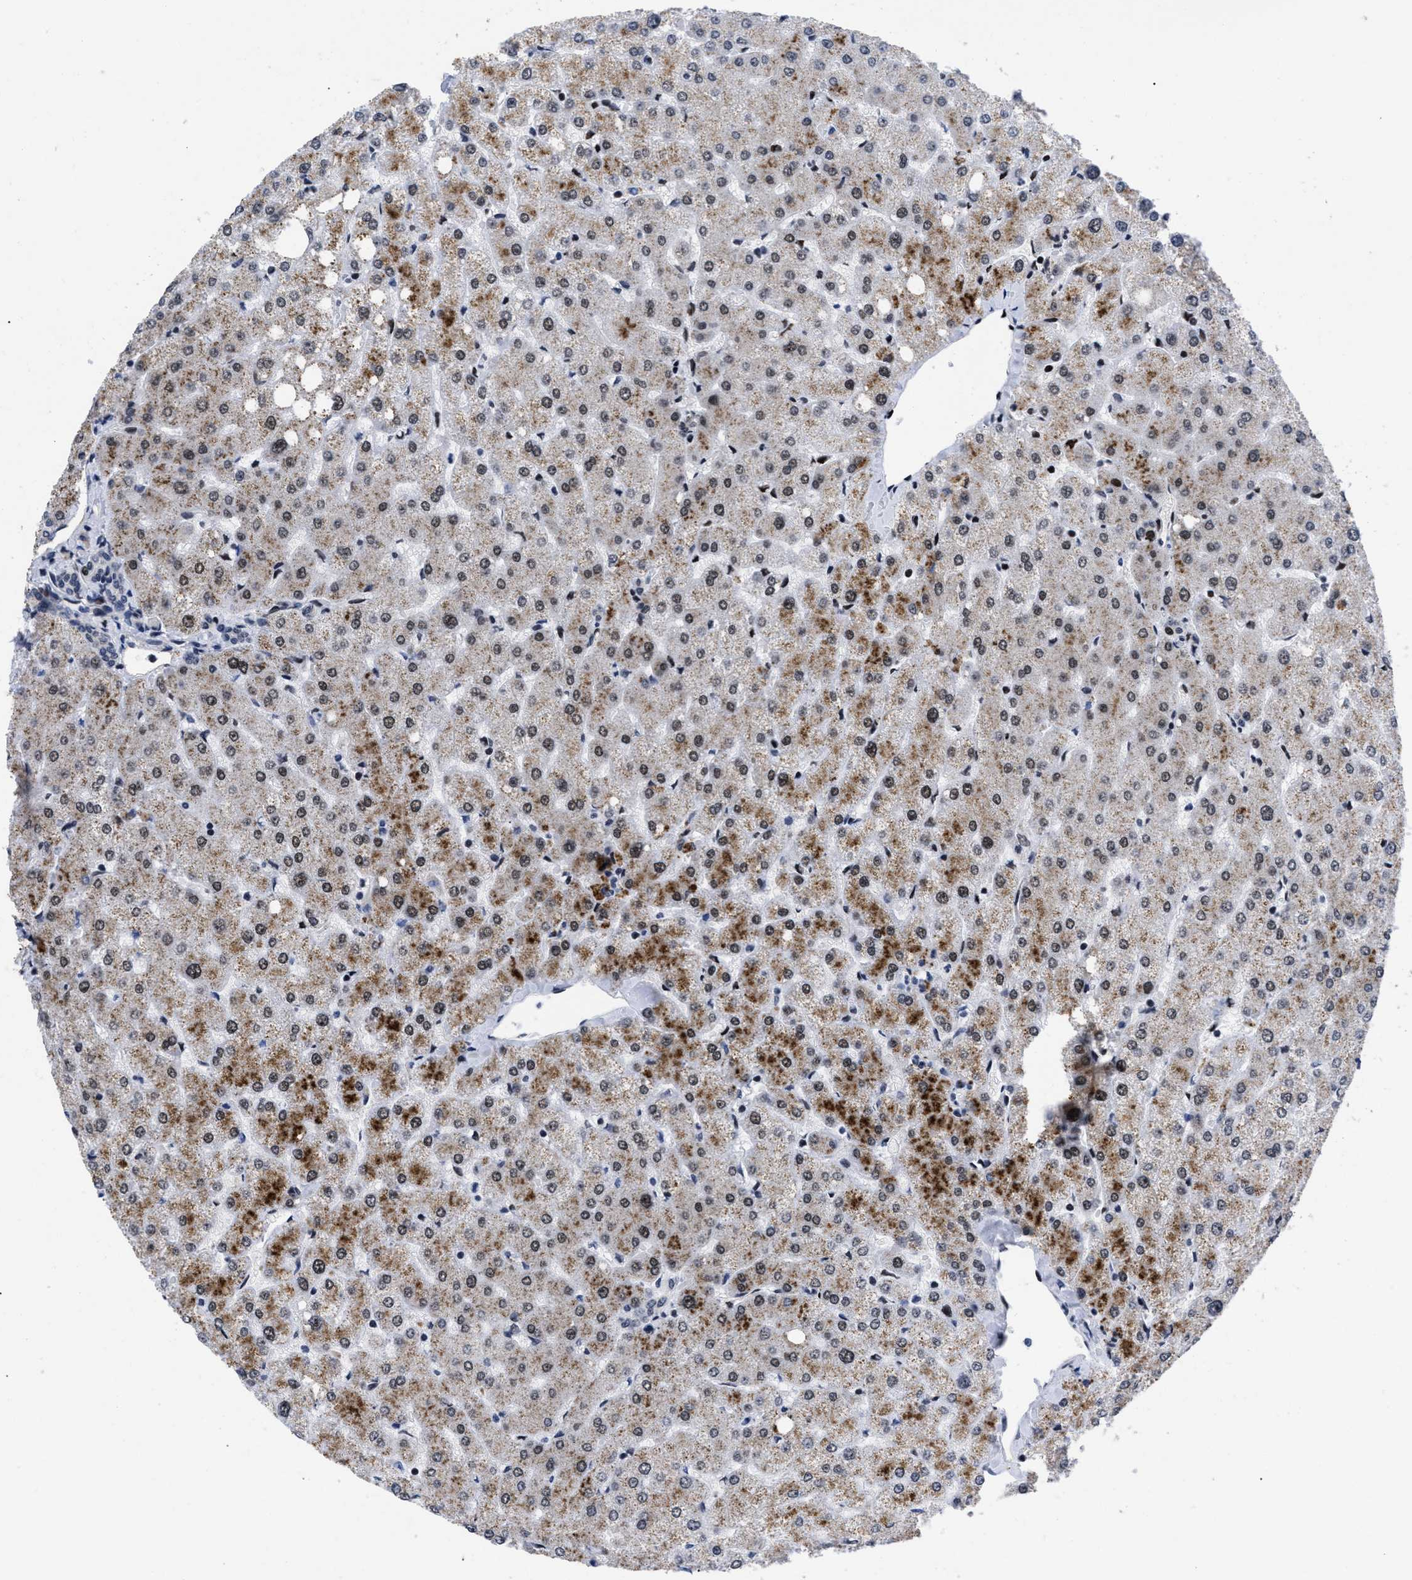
{"staining": {"intensity": "negative", "quantity": "none", "location": "none"}, "tissue": "liver", "cell_type": "Cholangiocytes", "image_type": "normal", "snomed": [{"axis": "morphology", "description": "Normal tissue, NOS"}, {"axis": "topography", "description": "Liver"}], "caption": "The photomicrograph demonstrates no staining of cholangiocytes in benign liver.", "gene": "CALHM3", "patient": {"sex": "female", "age": 54}}